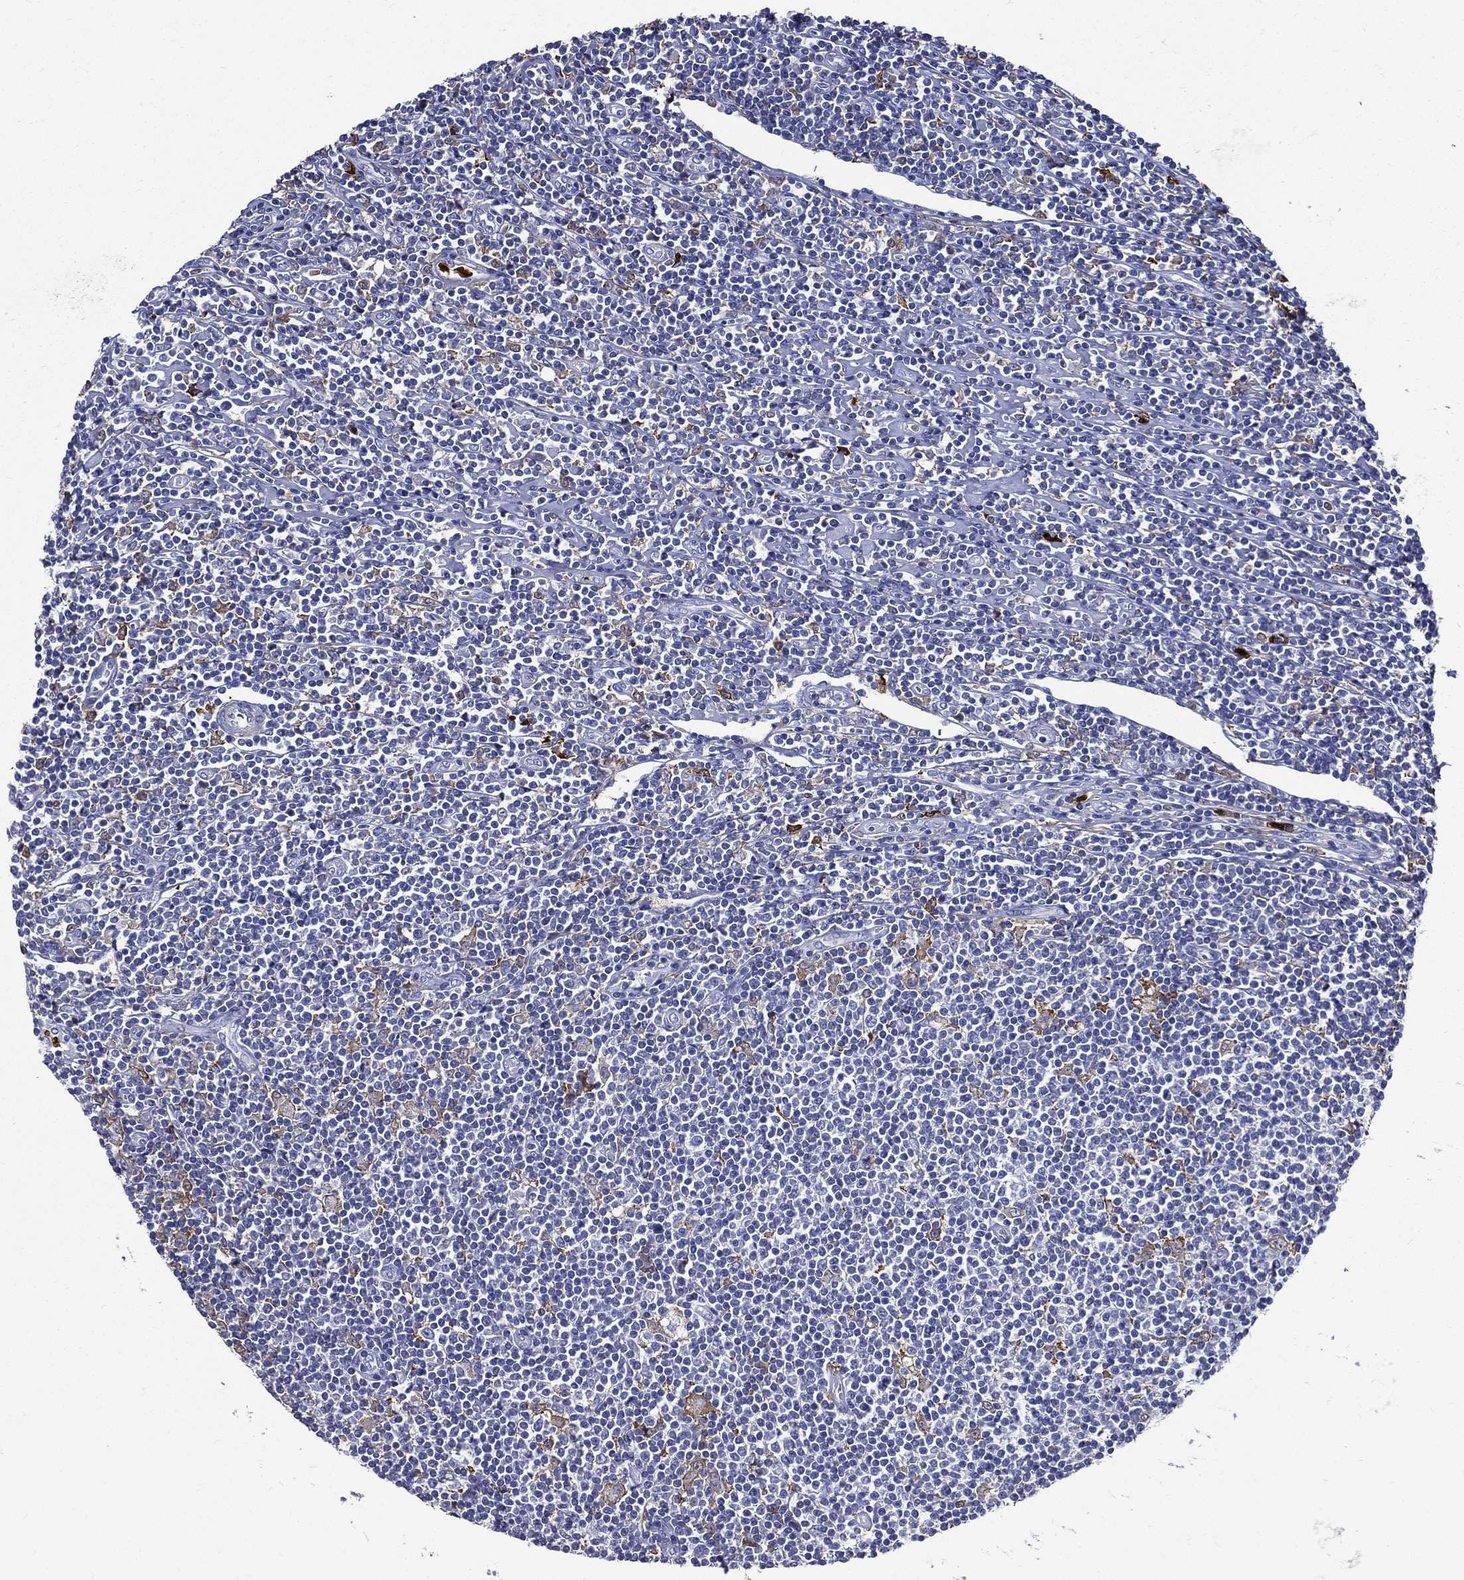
{"staining": {"intensity": "negative", "quantity": "none", "location": "none"}, "tissue": "lymphoma", "cell_type": "Tumor cells", "image_type": "cancer", "snomed": [{"axis": "morphology", "description": "Hodgkin's disease, NOS"}, {"axis": "topography", "description": "Lymph node"}], "caption": "This is an immunohistochemistry histopathology image of human lymphoma. There is no positivity in tumor cells.", "gene": "GPR171", "patient": {"sex": "male", "age": 40}}